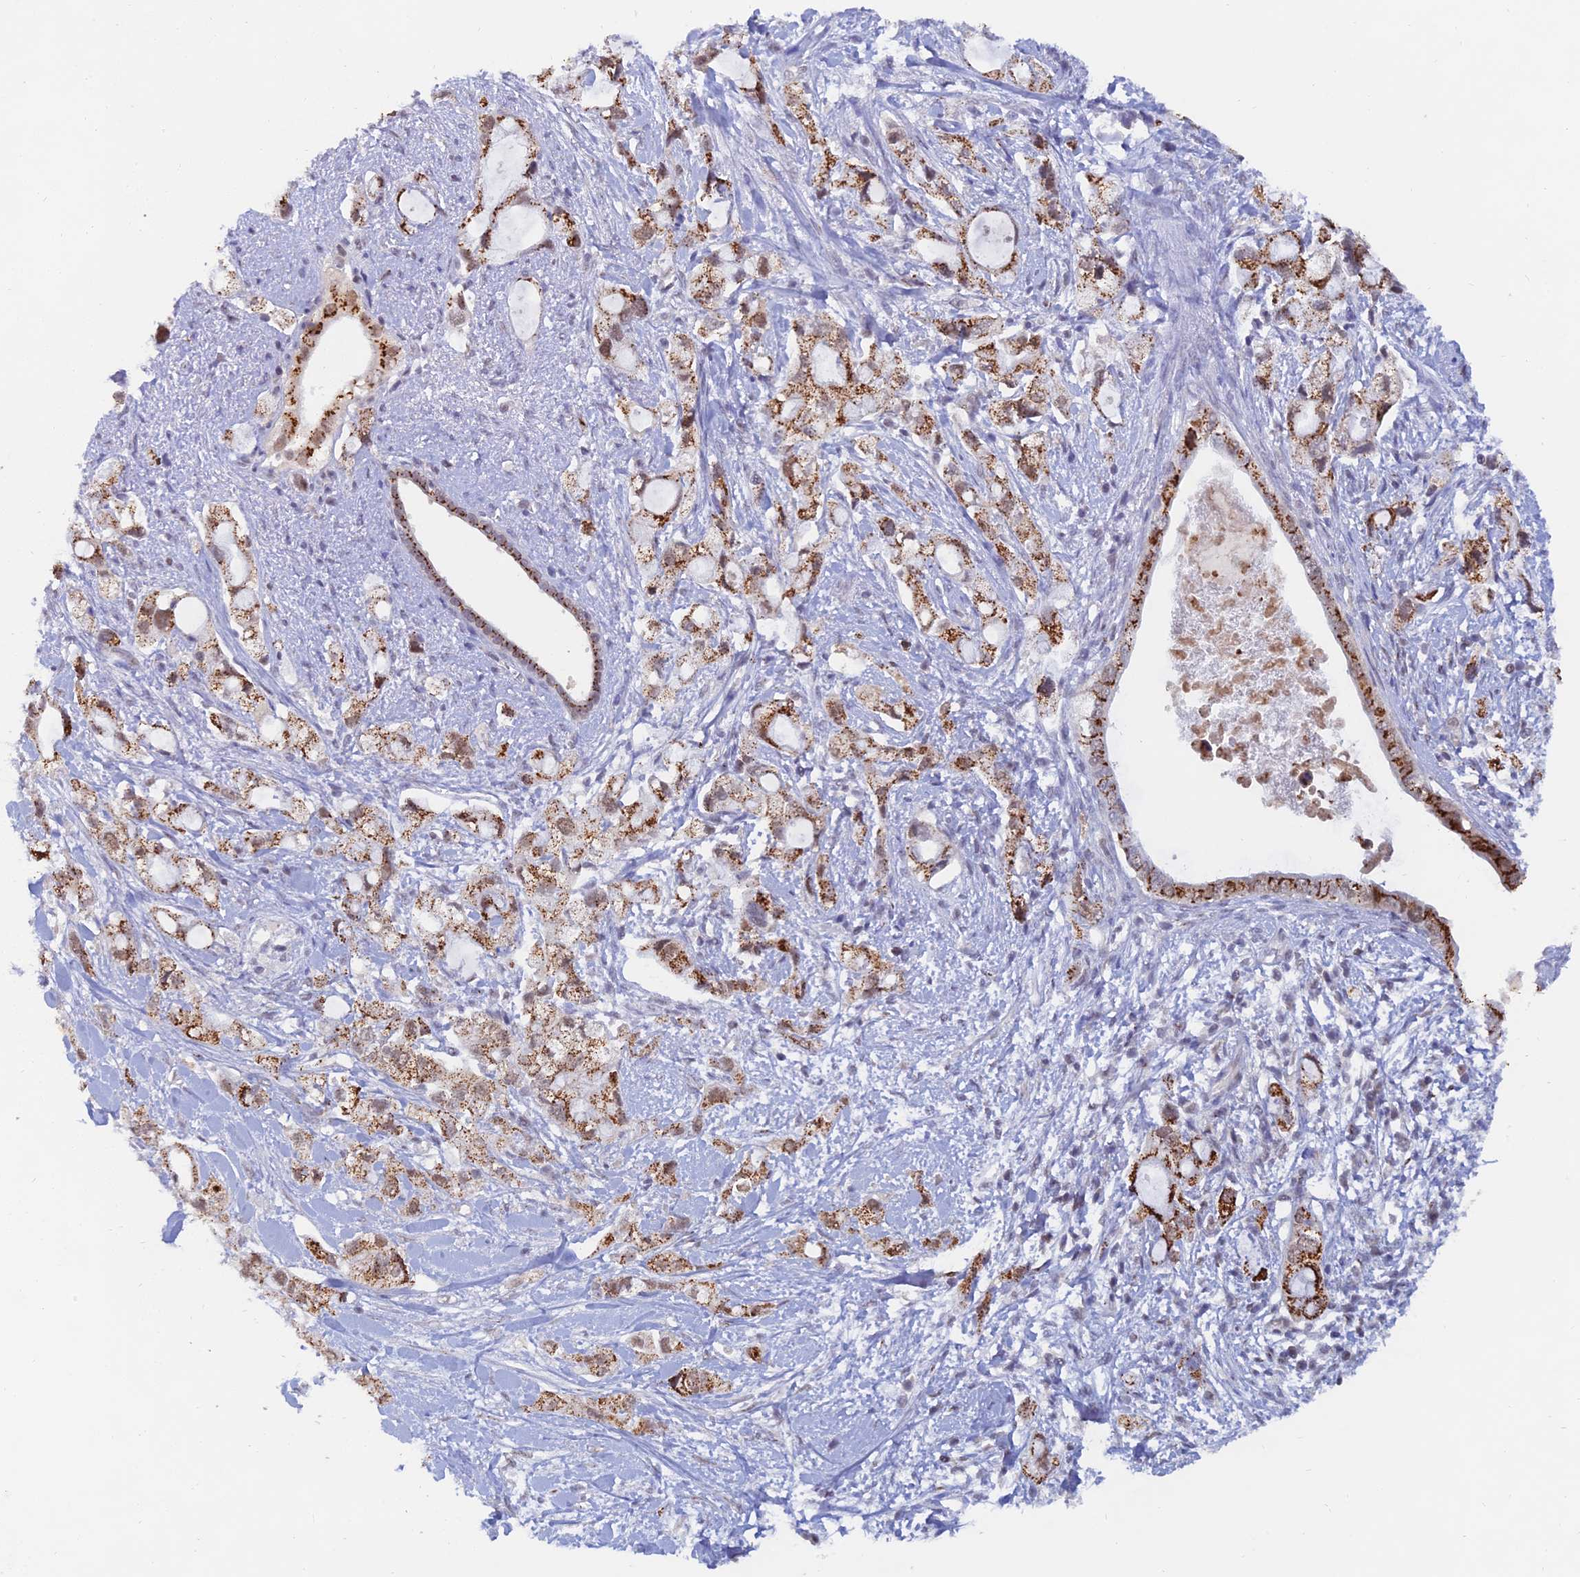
{"staining": {"intensity": "strong", "quantity": ">75%", "location": "cytoplasmic/membranous,nuclear"}, "tissue": "pancreatic cancer", "cell_type": "Tumor cells", "image_type": "cancer", "snomed": [{"axis": "morphology", "description": "Adenocarcinoma, NOS"}, {"axis": "topography", "description": "Pancreas"}], "caption": "A photomicrograph of pancreatic adenocarcinoma stained for a protein exhibits strong cytoplasmic/membranous and nuclear brown staining in tumor cells.", "gene": "THOC3", "patient": {"sex": "female", "age": 56}}